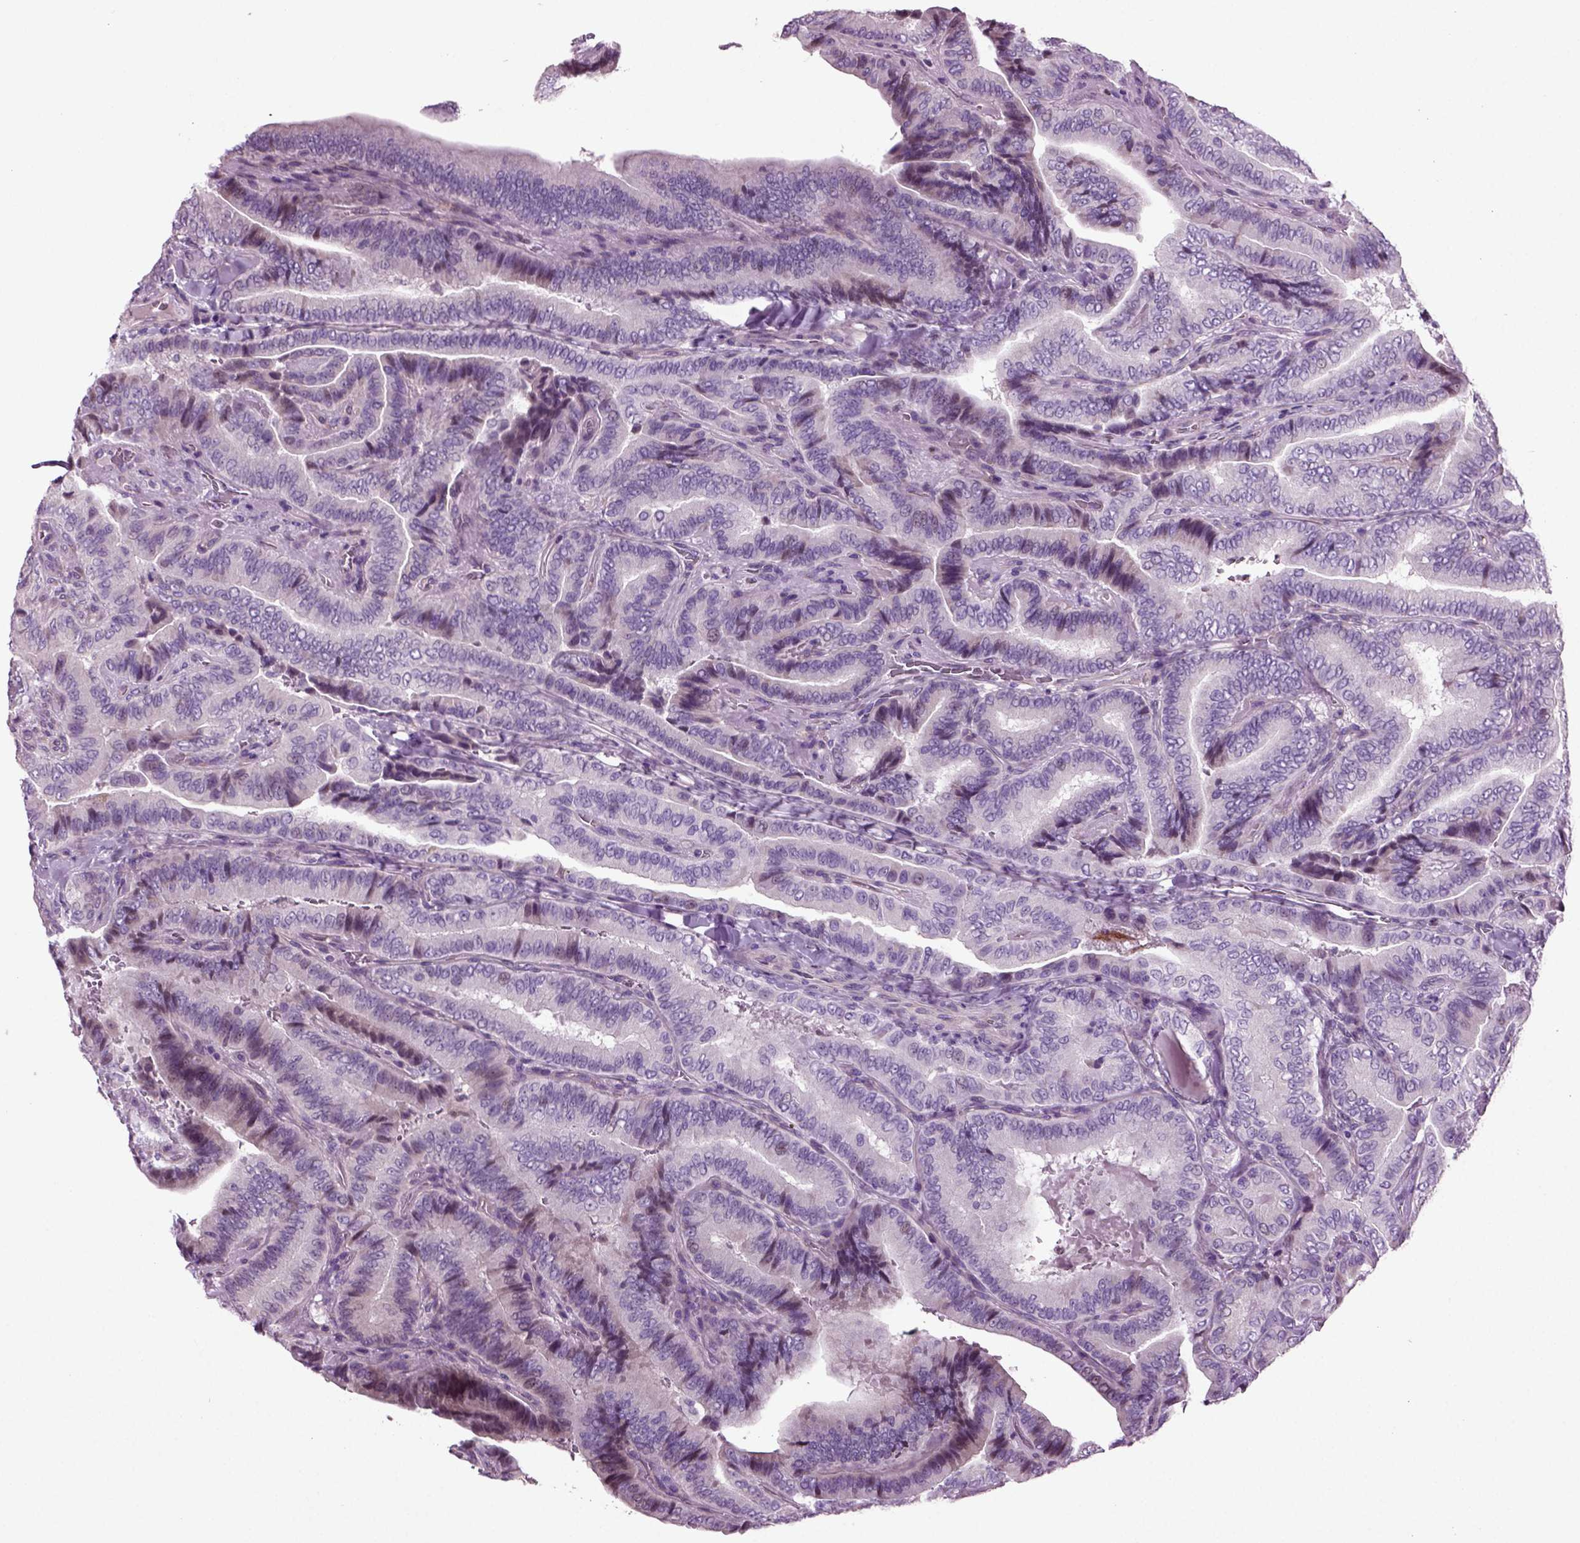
{"staining": {"intensity": "negative", "quantity": "none", "location": "none"}, "tissue": "thyroid cancer", "cell_type": "Tumor cells", "image_type": "cancer", "snomed": [{"axis": "morphology", "description": "Papillary adenocarcinoma, NOS"}, {"axis": "topography", "description": "Thyroid gland"}], "caption": "Tumor cells are negative for protein expression in human thyroid cancer.", "gene": "ARID3A", "patient": {"sex": "male", "age": 61}}